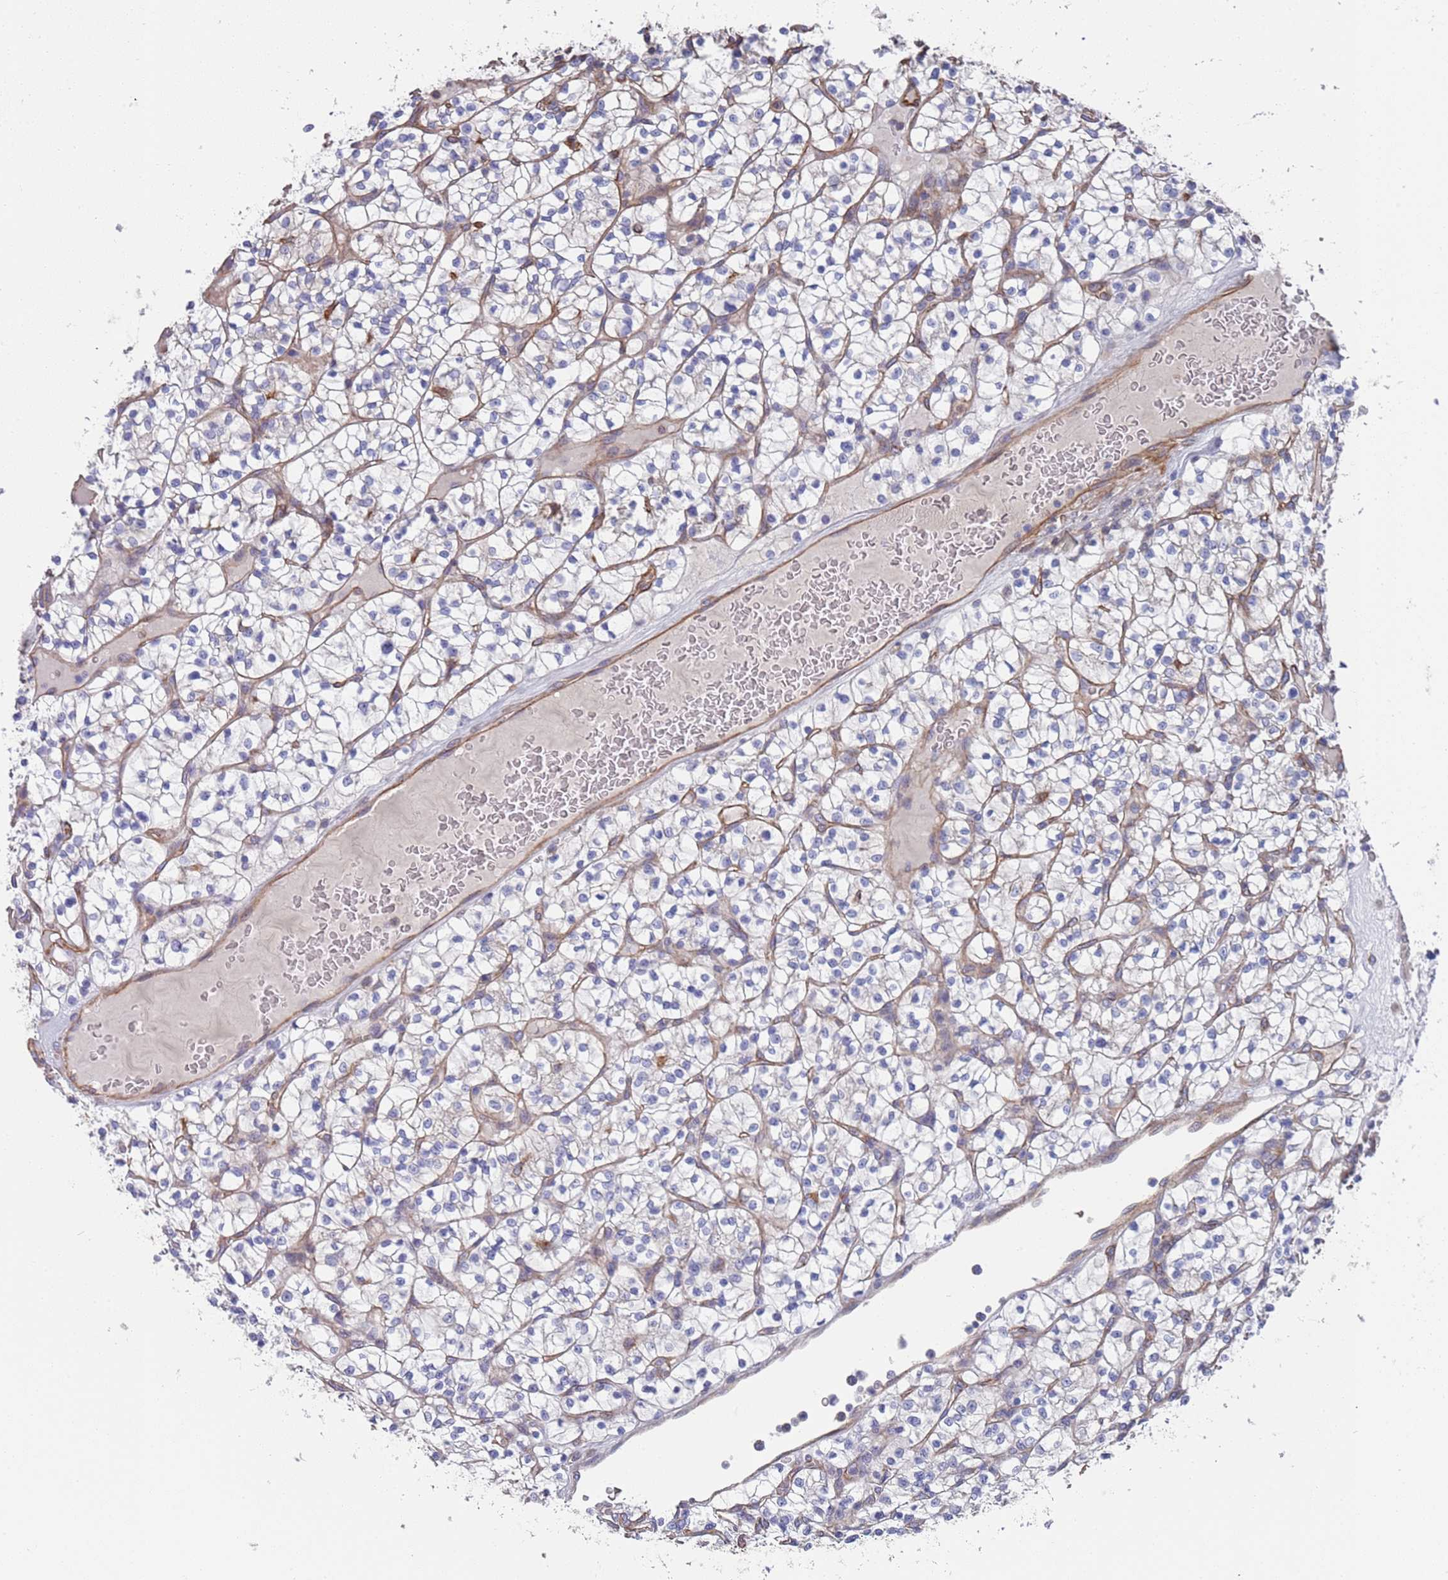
{"staining": {"intensity": "weak", "quantity": "<25%", "location": "cytoplasmic/membranous"}, "tissue": "renal cancer", "cell_type": "Tumor cells", "image_type": "cancer", "snomed": [{"axis": "morphology", "description": "Adenocarcinoma, NOS"}, {"axis": "topography", "description": "Kidney"}], "caption": "The histopathology image demonstrates no significant staining in tumor cells of adenocarcinoma (renal).", "gene": "JAKMIP2", "patient": {"sex": "female", "age": 64}}